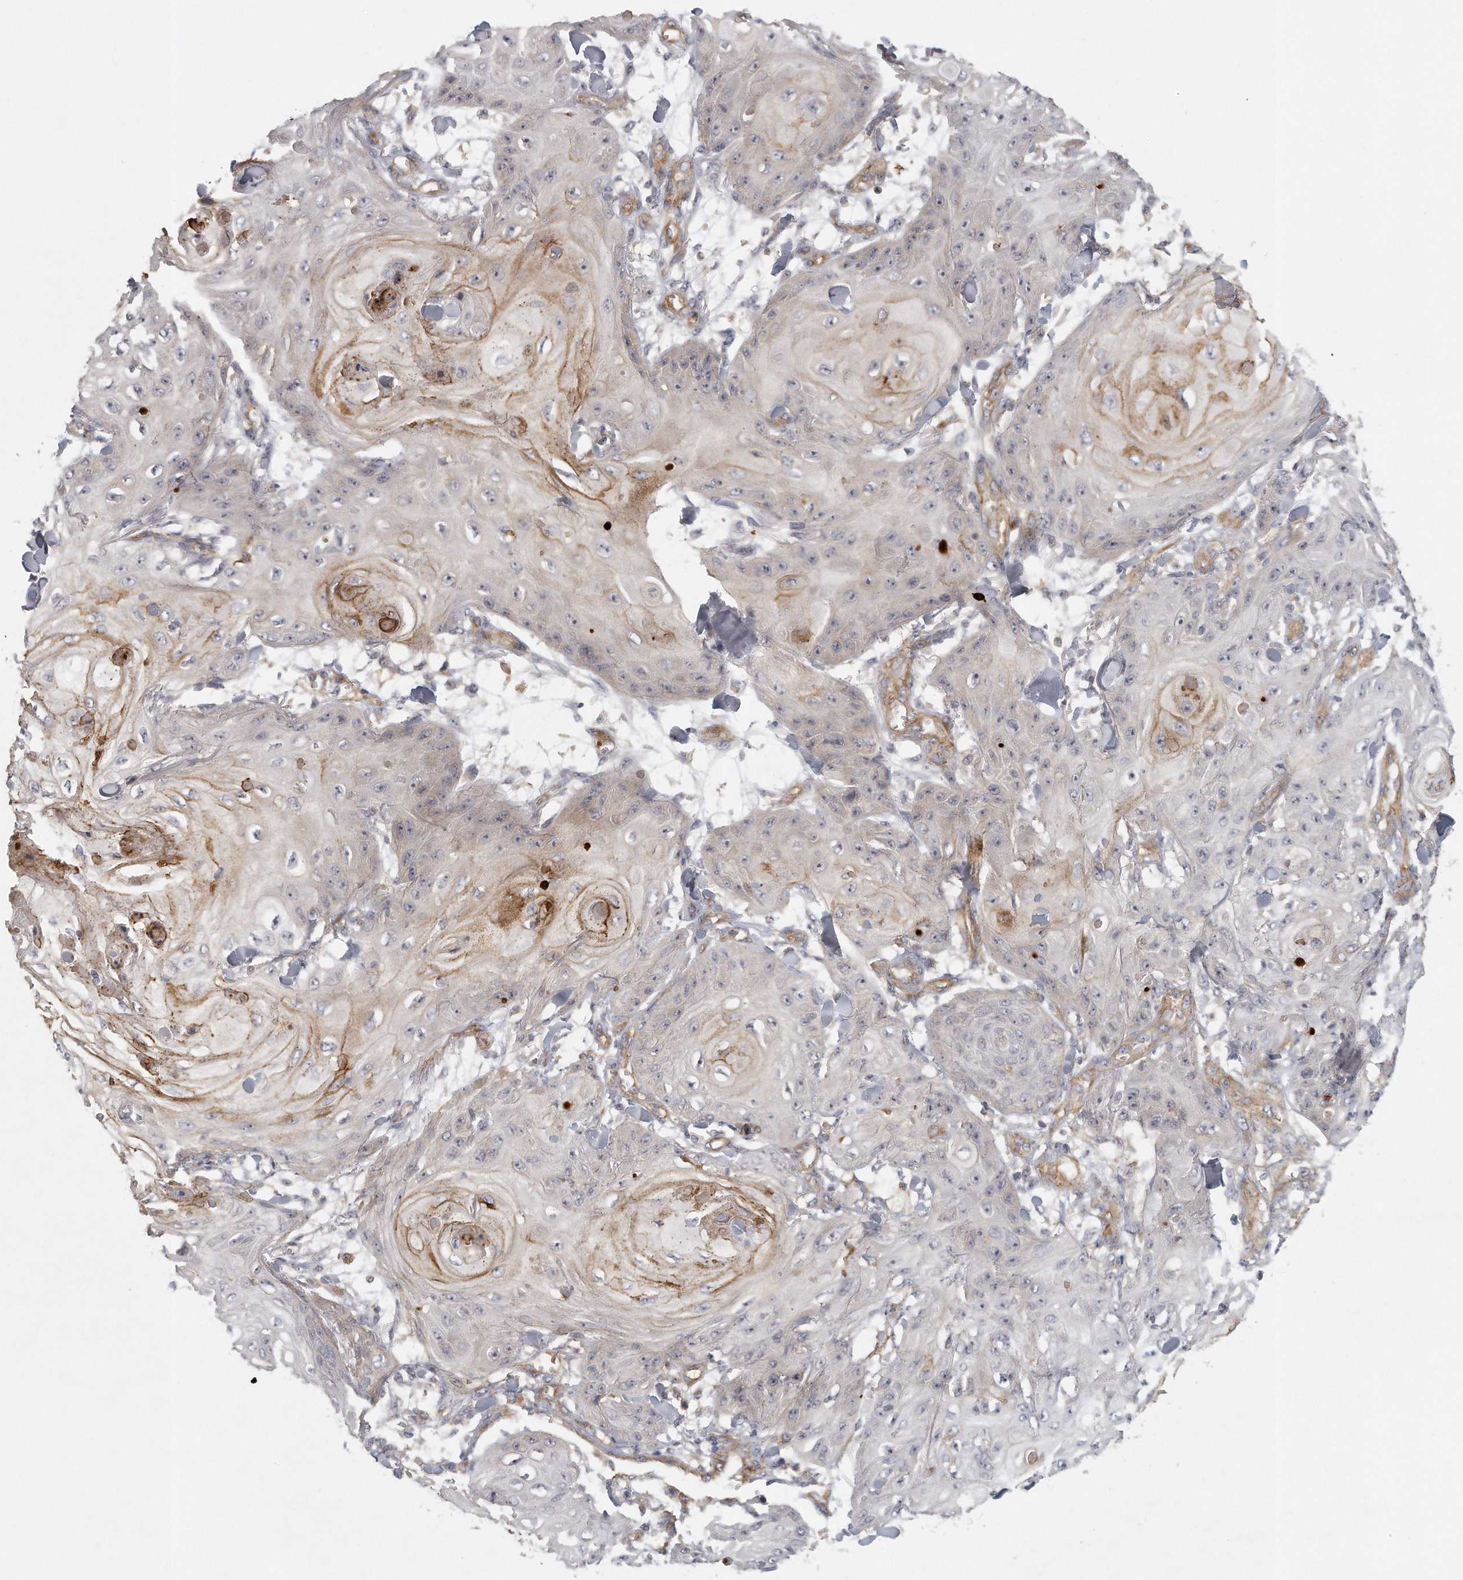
{"staining": {"intensity": "negative", "quantity": "none", "location": "none"}, "tissue": "skin cancer", "cell_type": "Tumor cells", "image_type": "cancer", "snomed": [{"axis": "morphology", "description": "Squamous cell carcinoma, NOS"}, {"axis": "topography", "description": "Skin"}], "caption": "High magnification brightfield microscopy of skin cancer (squamous cell carcinoma) stained with DAB (3,3'-diaminobenzidine) (brown) and counterstained with hematoxylin (blue): tumor cells show no significant expression.", "gene": "MTERF4", "patient": {"sex": "male", "age": 74}}